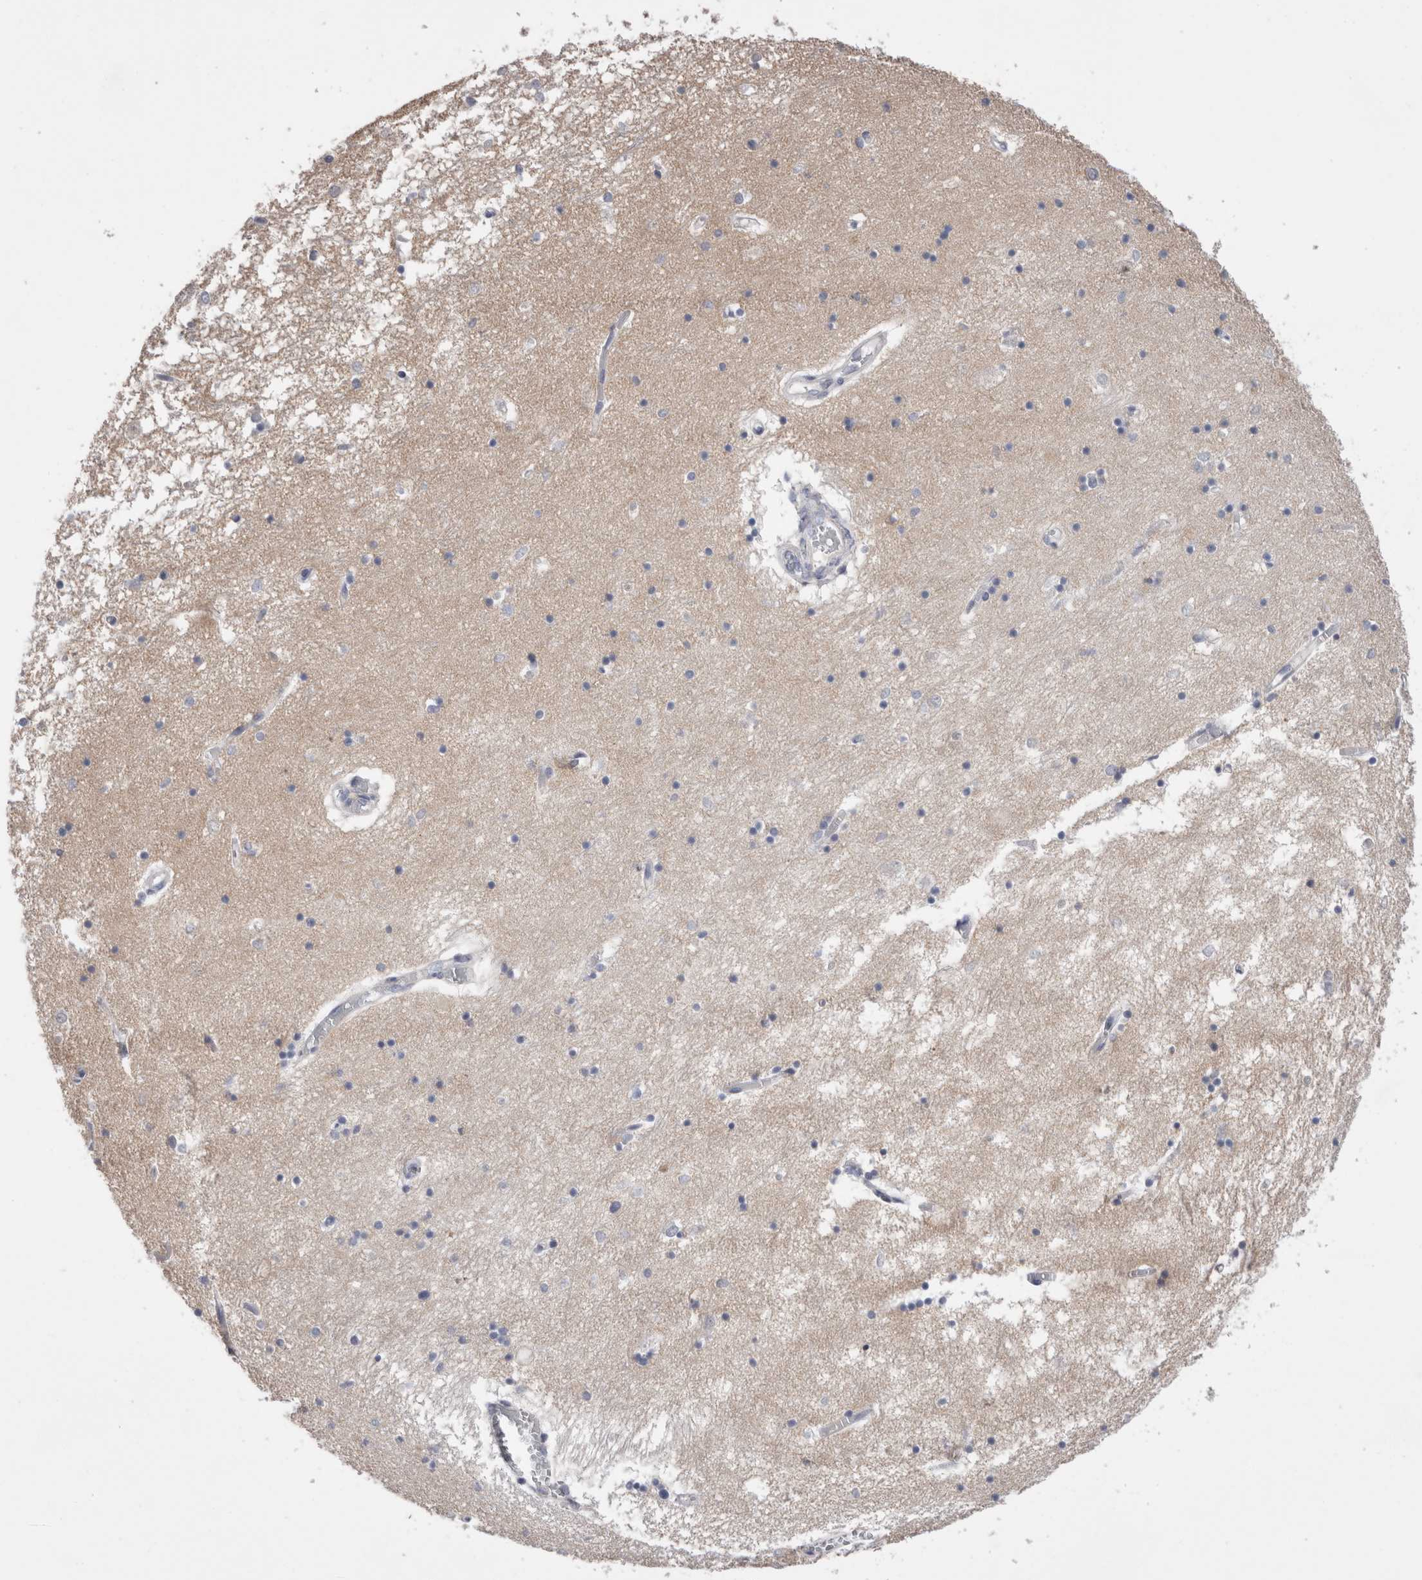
{"staining": {"intensity": "negative", "quantity": "none", "location": "none"}, "tissue": "hippocampus", "cell_type": "Glial cells", "image_type": "normal", "snomed": [{"axis": "morphology", "description": "Normal tissue, NOS"}, {"axis": "topography", "description": "Hippocampus"}], "caption": "Glial cells are negative for brown protein staining in benign hippocampus. Nuclei are stained in blue.", "gene": "OTOR", "patient": {"sex": "male", "age": 70}}